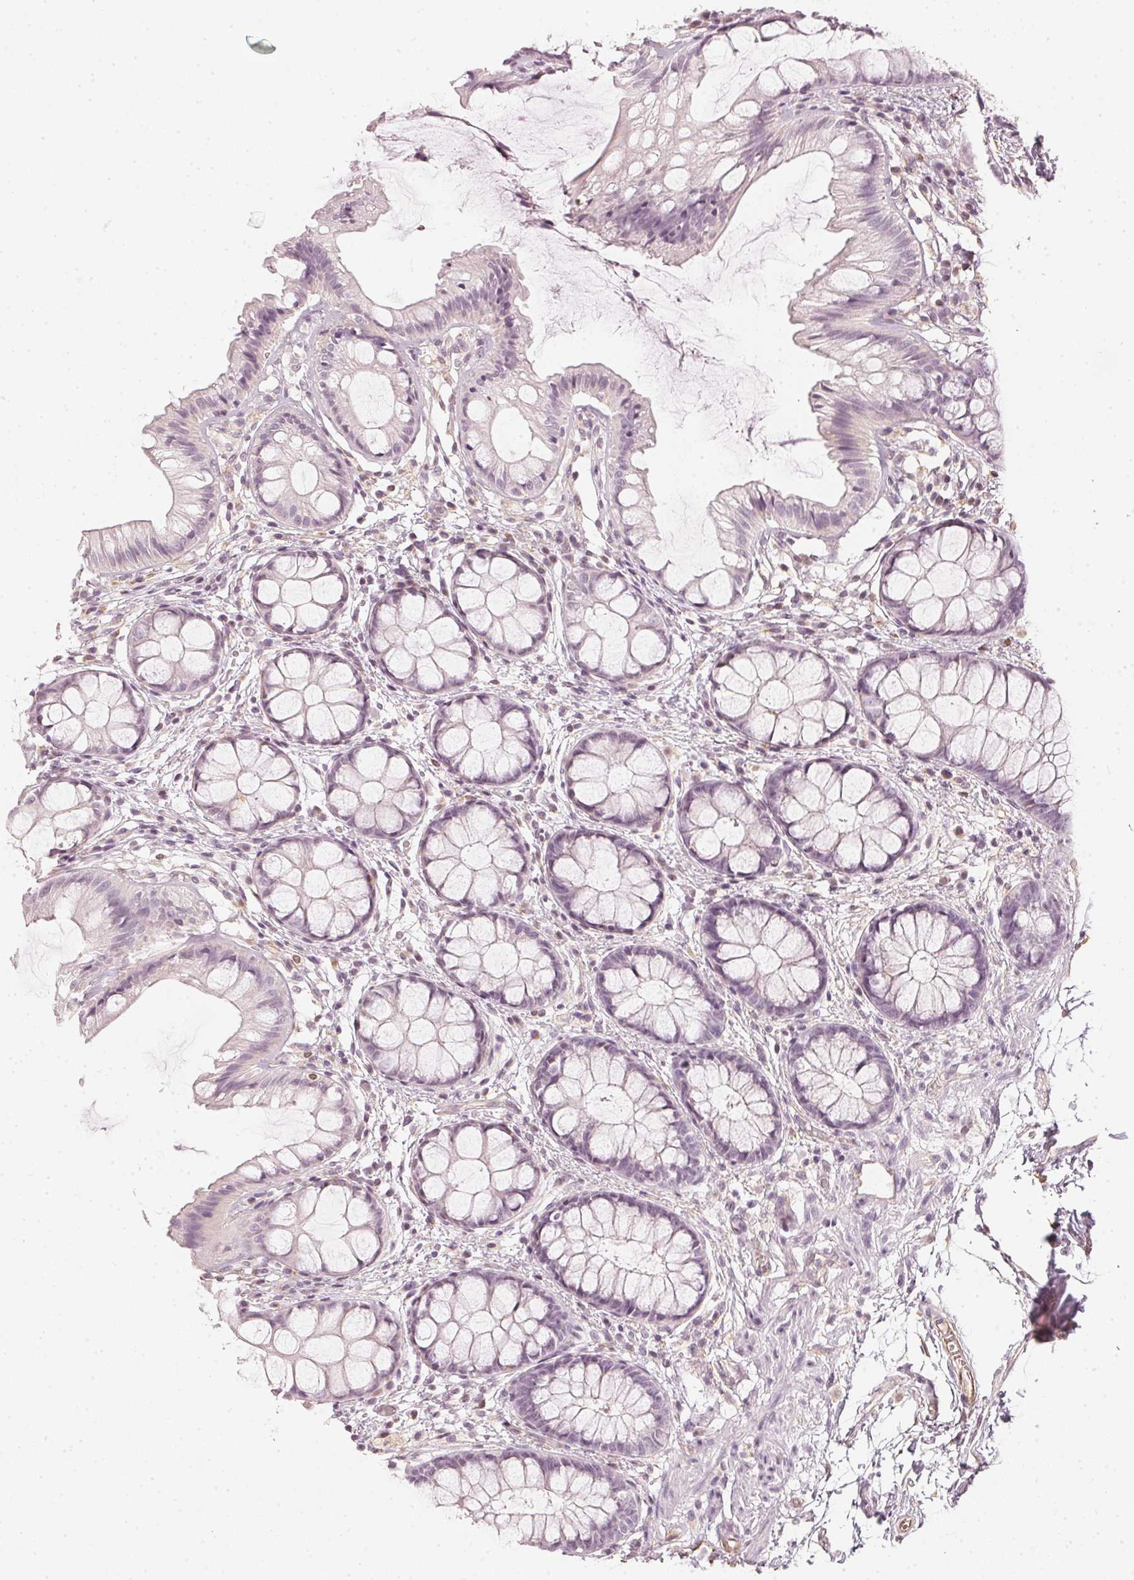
{"staining": {"intensity": "negative", "quantity": "none", "location": "none"}, "tissue": "rectum", "cell_type": "Glandular cells", "image_type": "normal", "snomed": [{"axis": "morphology", "description": "Normal tissue, NOS"}, {"axis": "topography", "description": "Rectum"}], "caption": "Benign rectum was stained to show a protein in brown. There is no significant positivity in glandular cells.", "gene": "APLP1", "patient": {"sex": "female", "age": 62}}